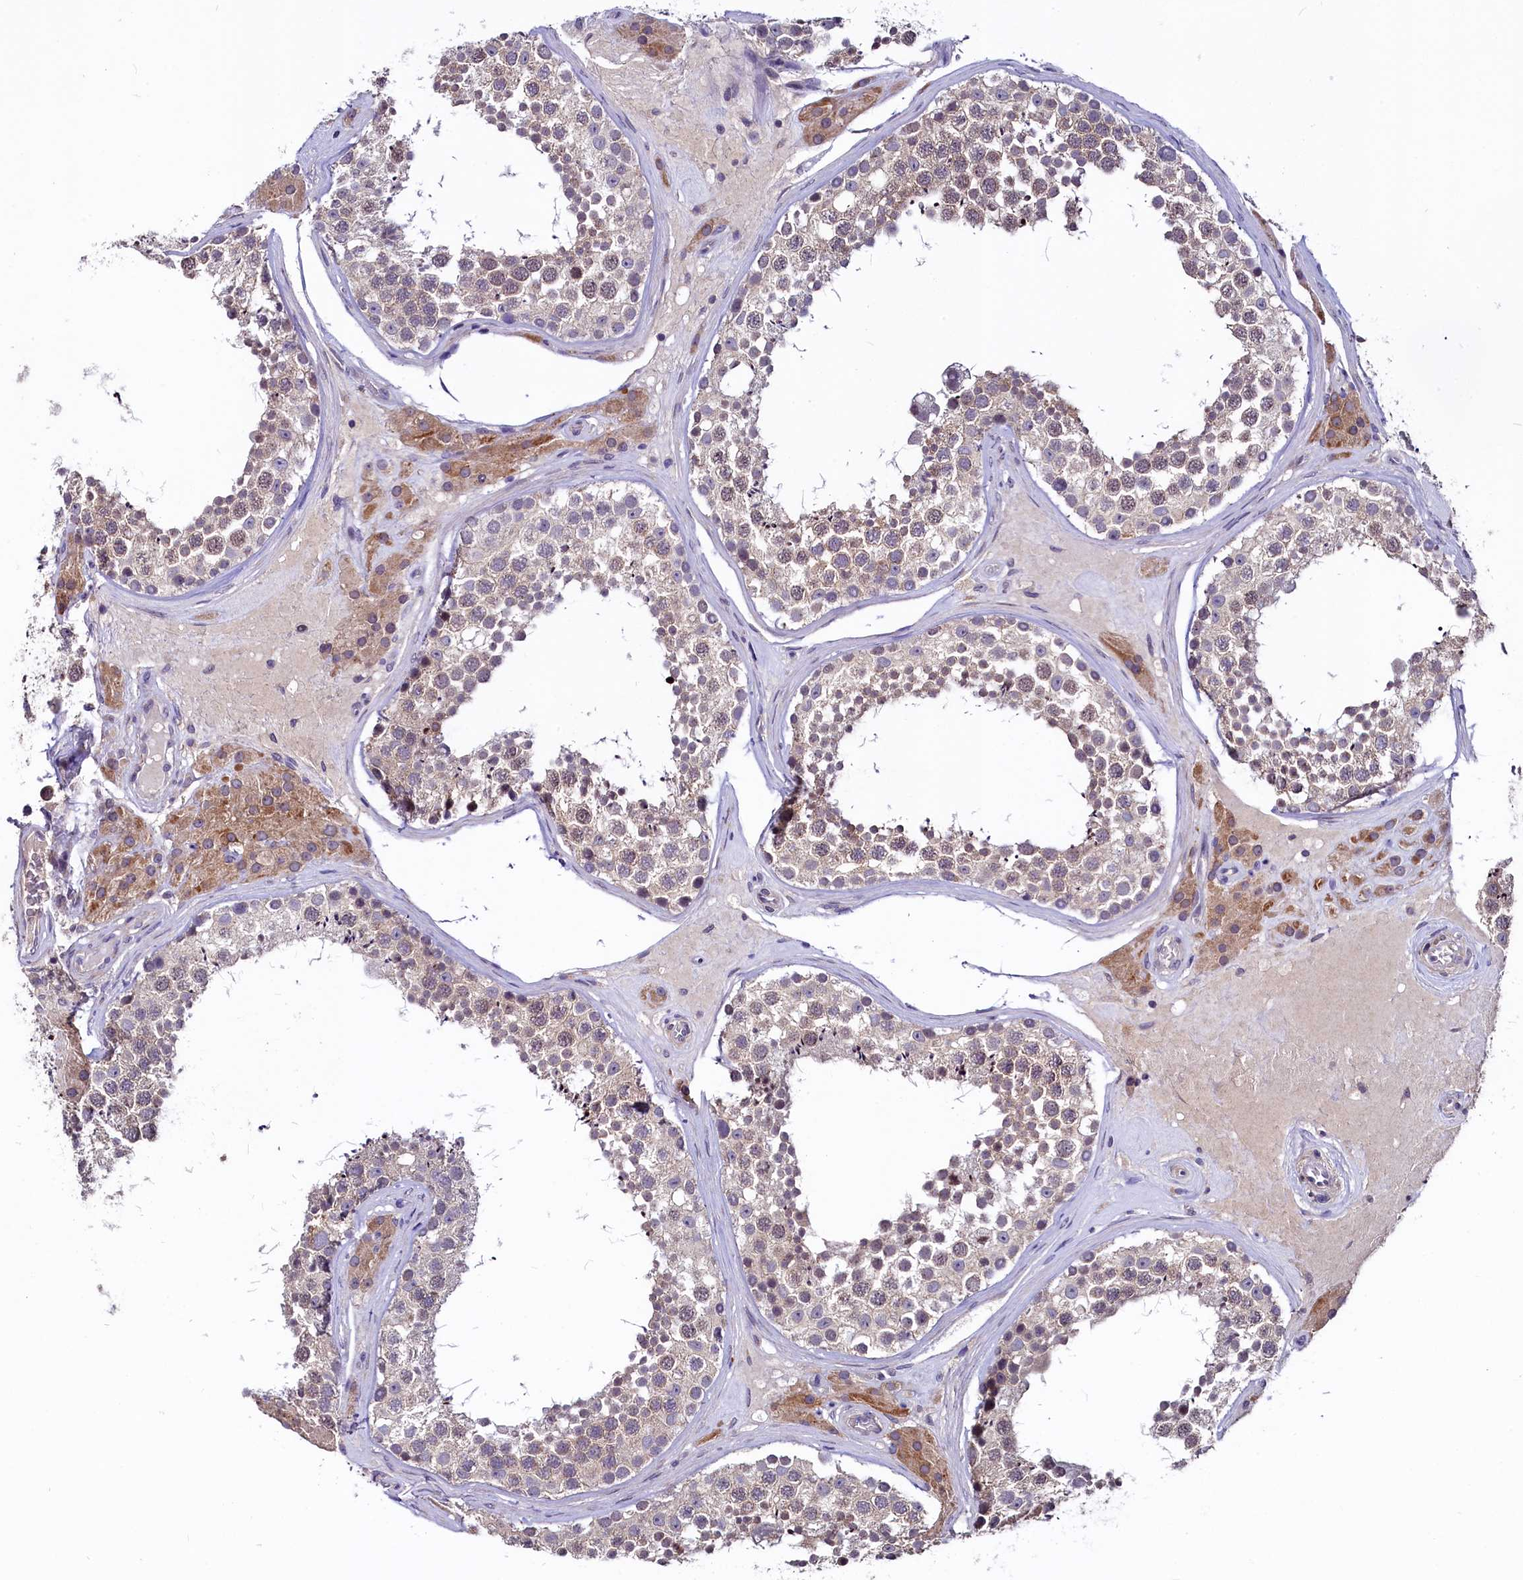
{"staining": {"intensity": "negative", "quantity": "none", "location": "none"}, "tissue": "testis", "cell_type": "Cells in seminiferous ducts", "image_type": "normal", "snomed": [{"axis": "morphology", "description": "Normal tissue, NOS"}, {"axis": "topography", "description": "Testis"}], "caption": "This histopathology image is of unremarkable testis stained with IHC to label a protein in brown with the nuclei are counter-stained blue. There is no staining in cells in seminiferous ducts.", "gene": "SLC39A6", "patient": {"sex": "male", "age": 46}}